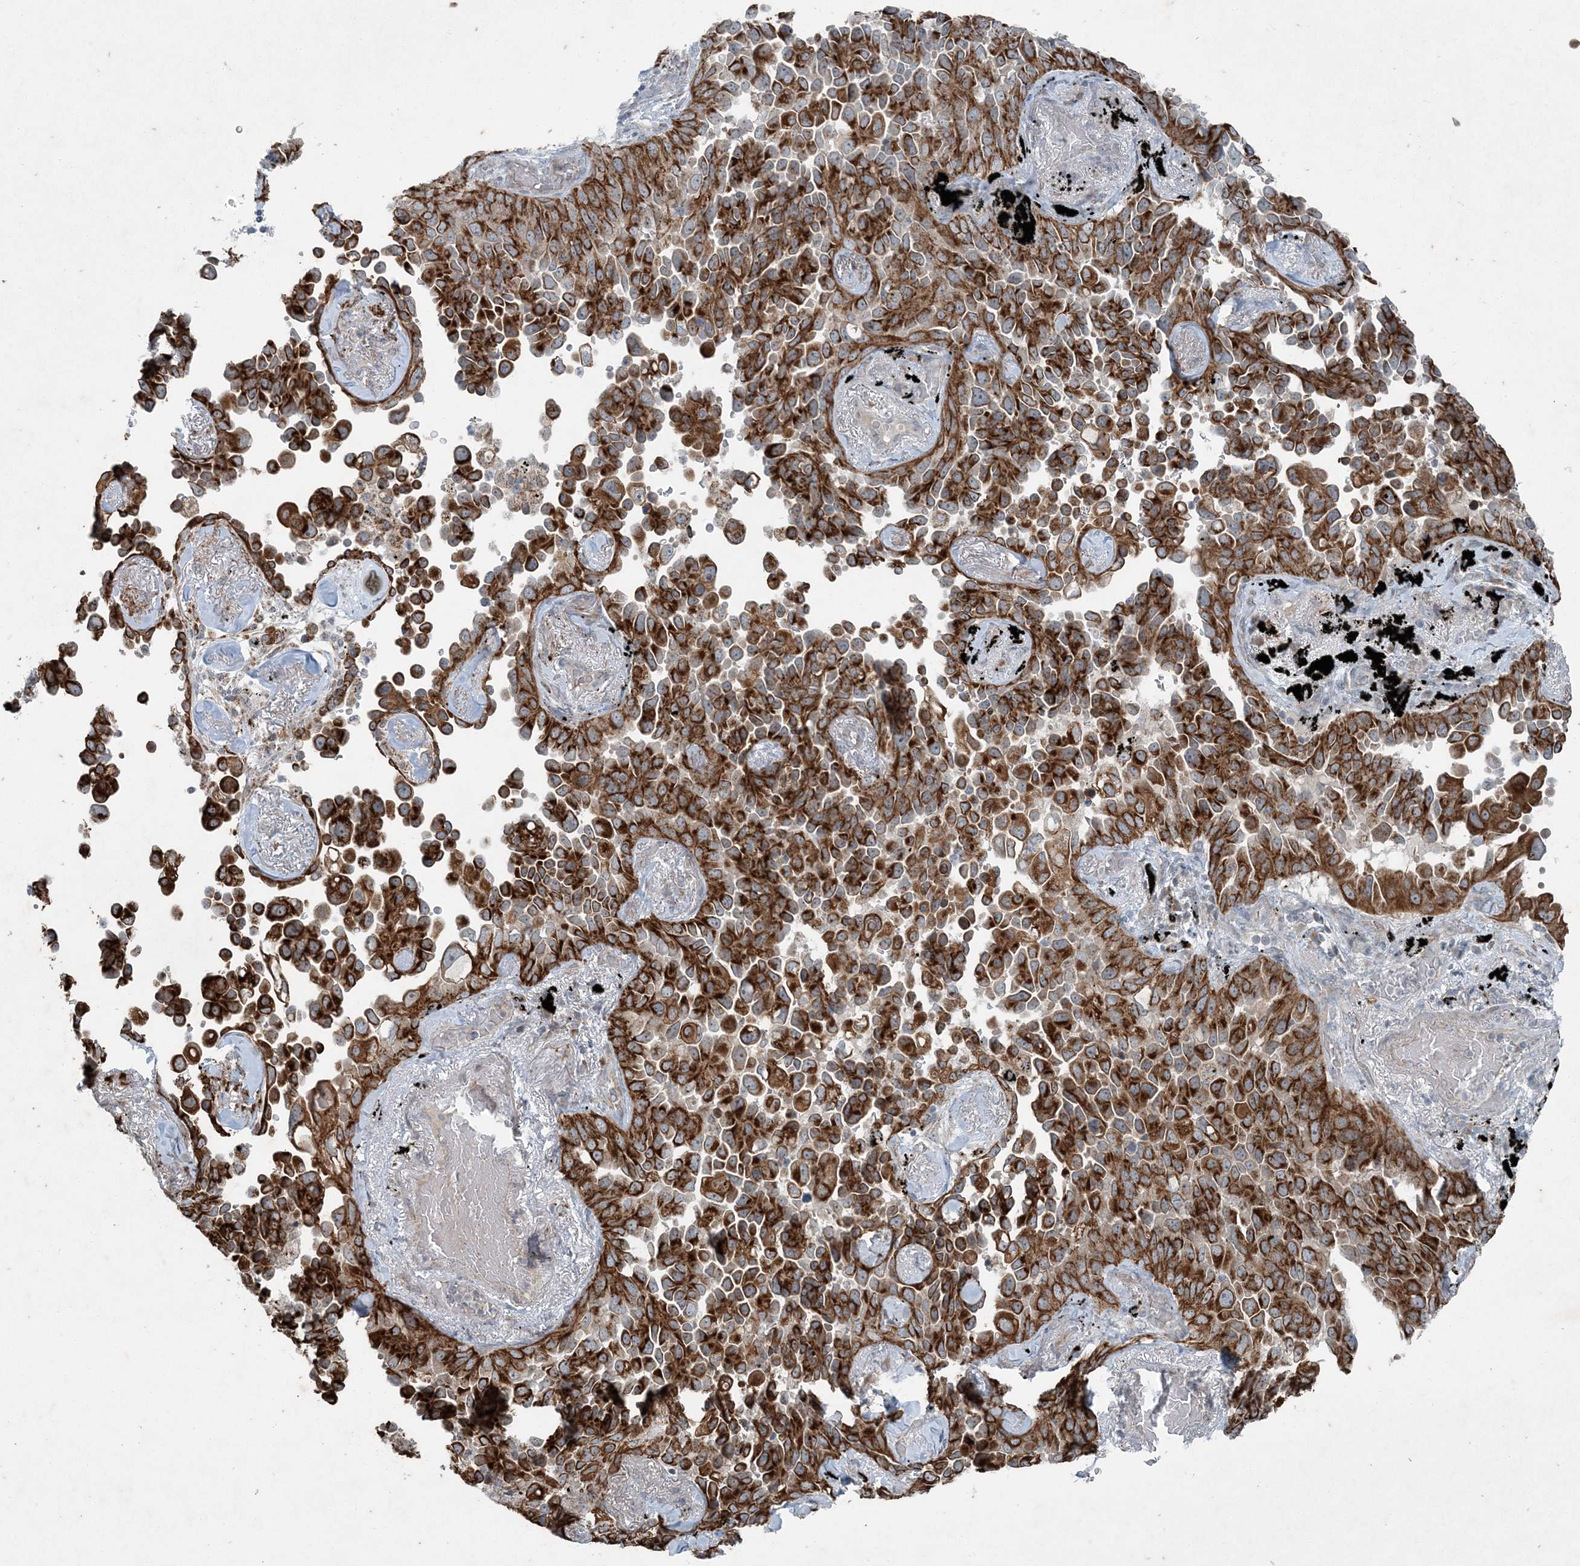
{"staining": {"intensity": "strong", "quantity": ">75%", "location": "cytoplasmic/membranous"}, "tissue": "lung cancer", "cell_type": "Tumor cells", "image_type": "cancer", "snomed": [{"axis": "morphology", "description": "Adenocarcinoma, NOS"}, {"axis": "topography", "description": "Lung"}], "caption": "This histopathology image shows IHC staining of human adenocarcinoma (lung), with high strong cytoplasmic/membranous expression in approximately >75% of tumor cells.", "gene": "PC", "patient": {"sex": "female", "age": 67}}